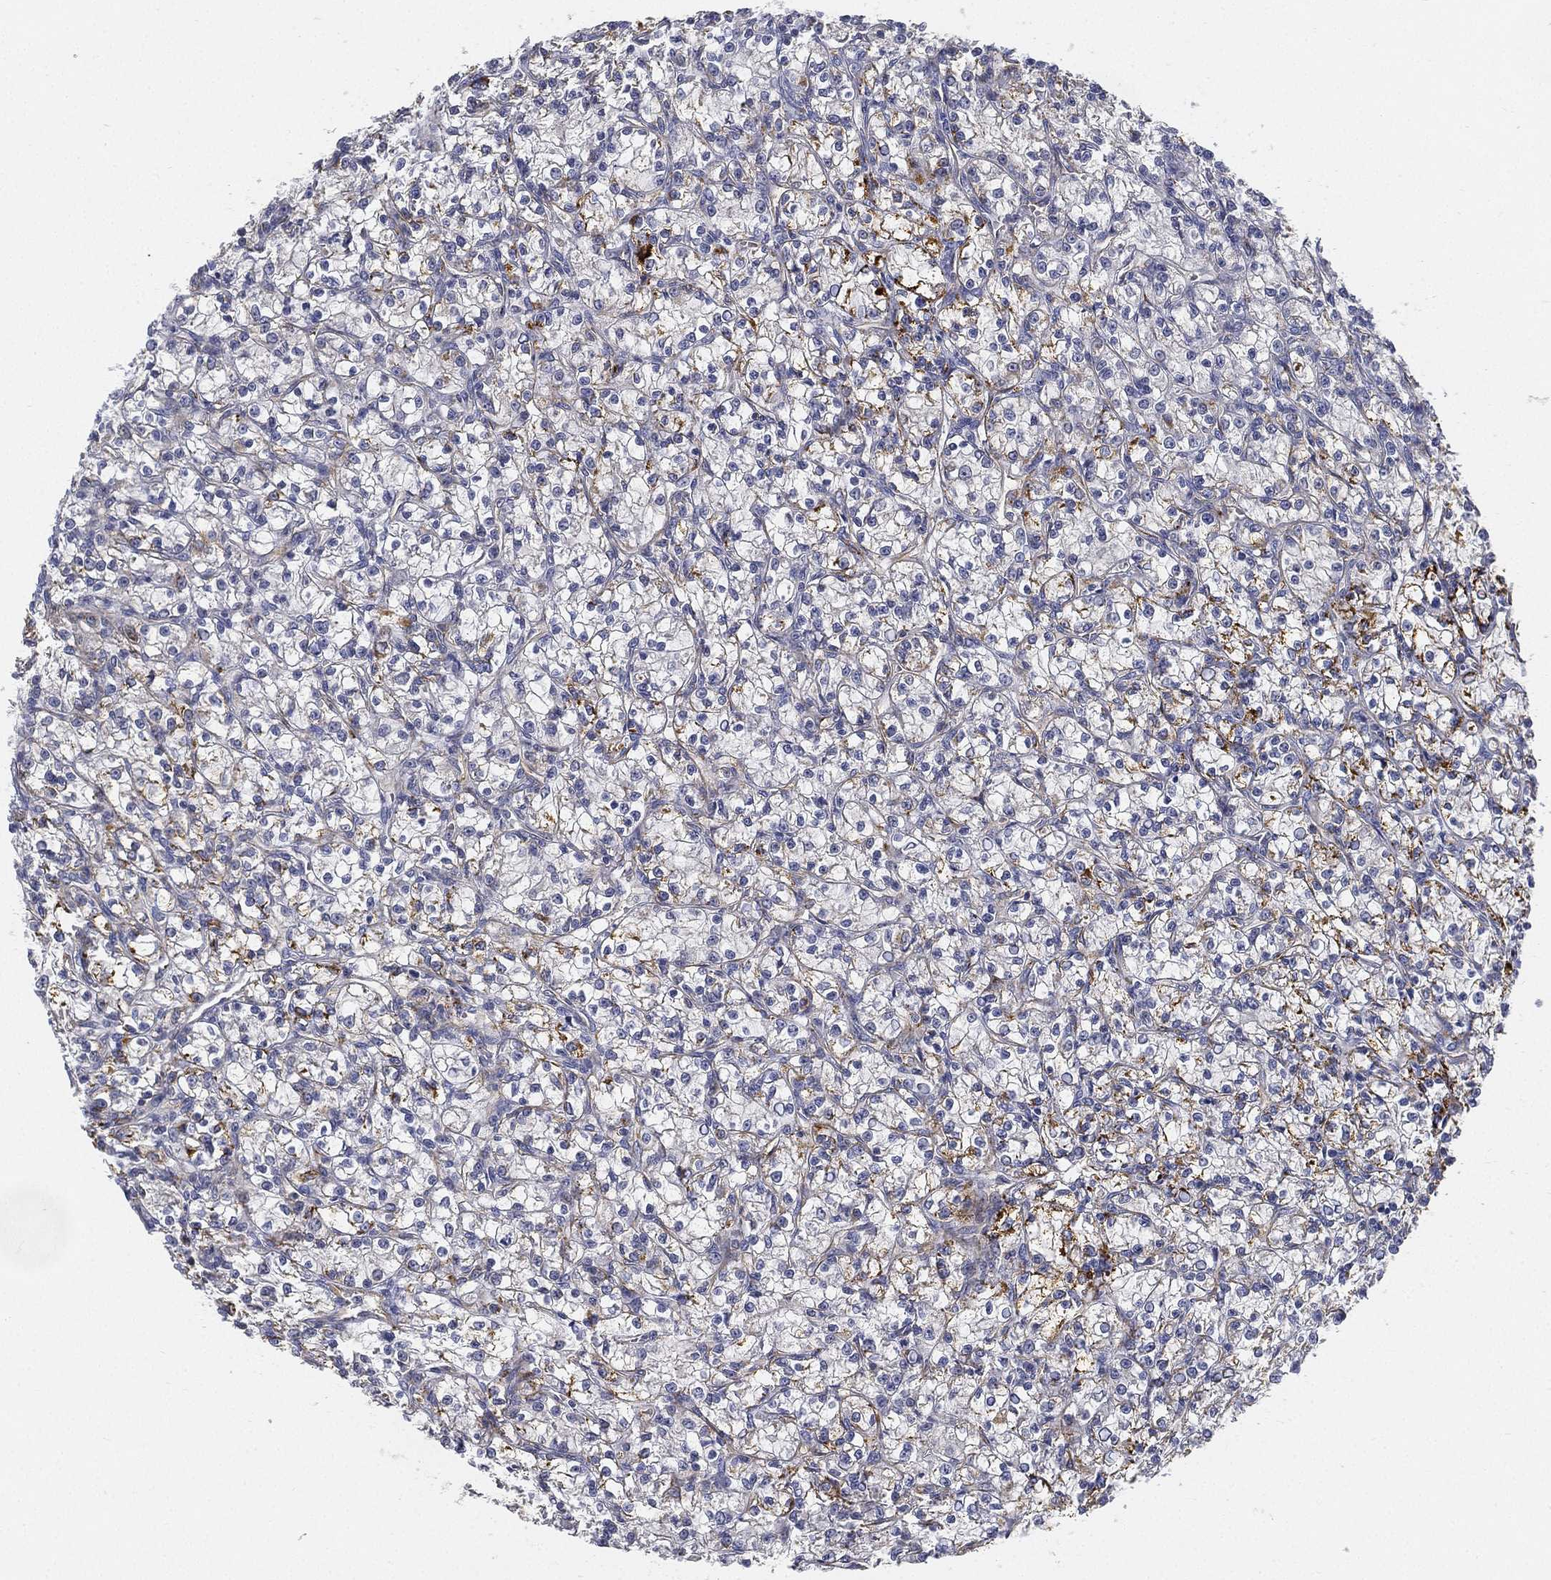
{"staining": {"intensity": "moderate", "quantity": "<25%", "location": "cytoplasmic/membranous"}, "tissue": "renal cancer", "cell_type": "Tumor cells", "image_type": "cancer", "snomed": [{"axis": "morphology", "description": "Adenocarcinoma, NOS"}, {"axis": "topography", "description": "Kidney"}], "caption": "The immunohistochemical stain shows moderate cytoplasmic/membranous positivity in tumor cells of renal cancer (adenocarcinoma) tissue.", "gene": "C5orf46", "patient": {"sex": "female", "age": 59}}